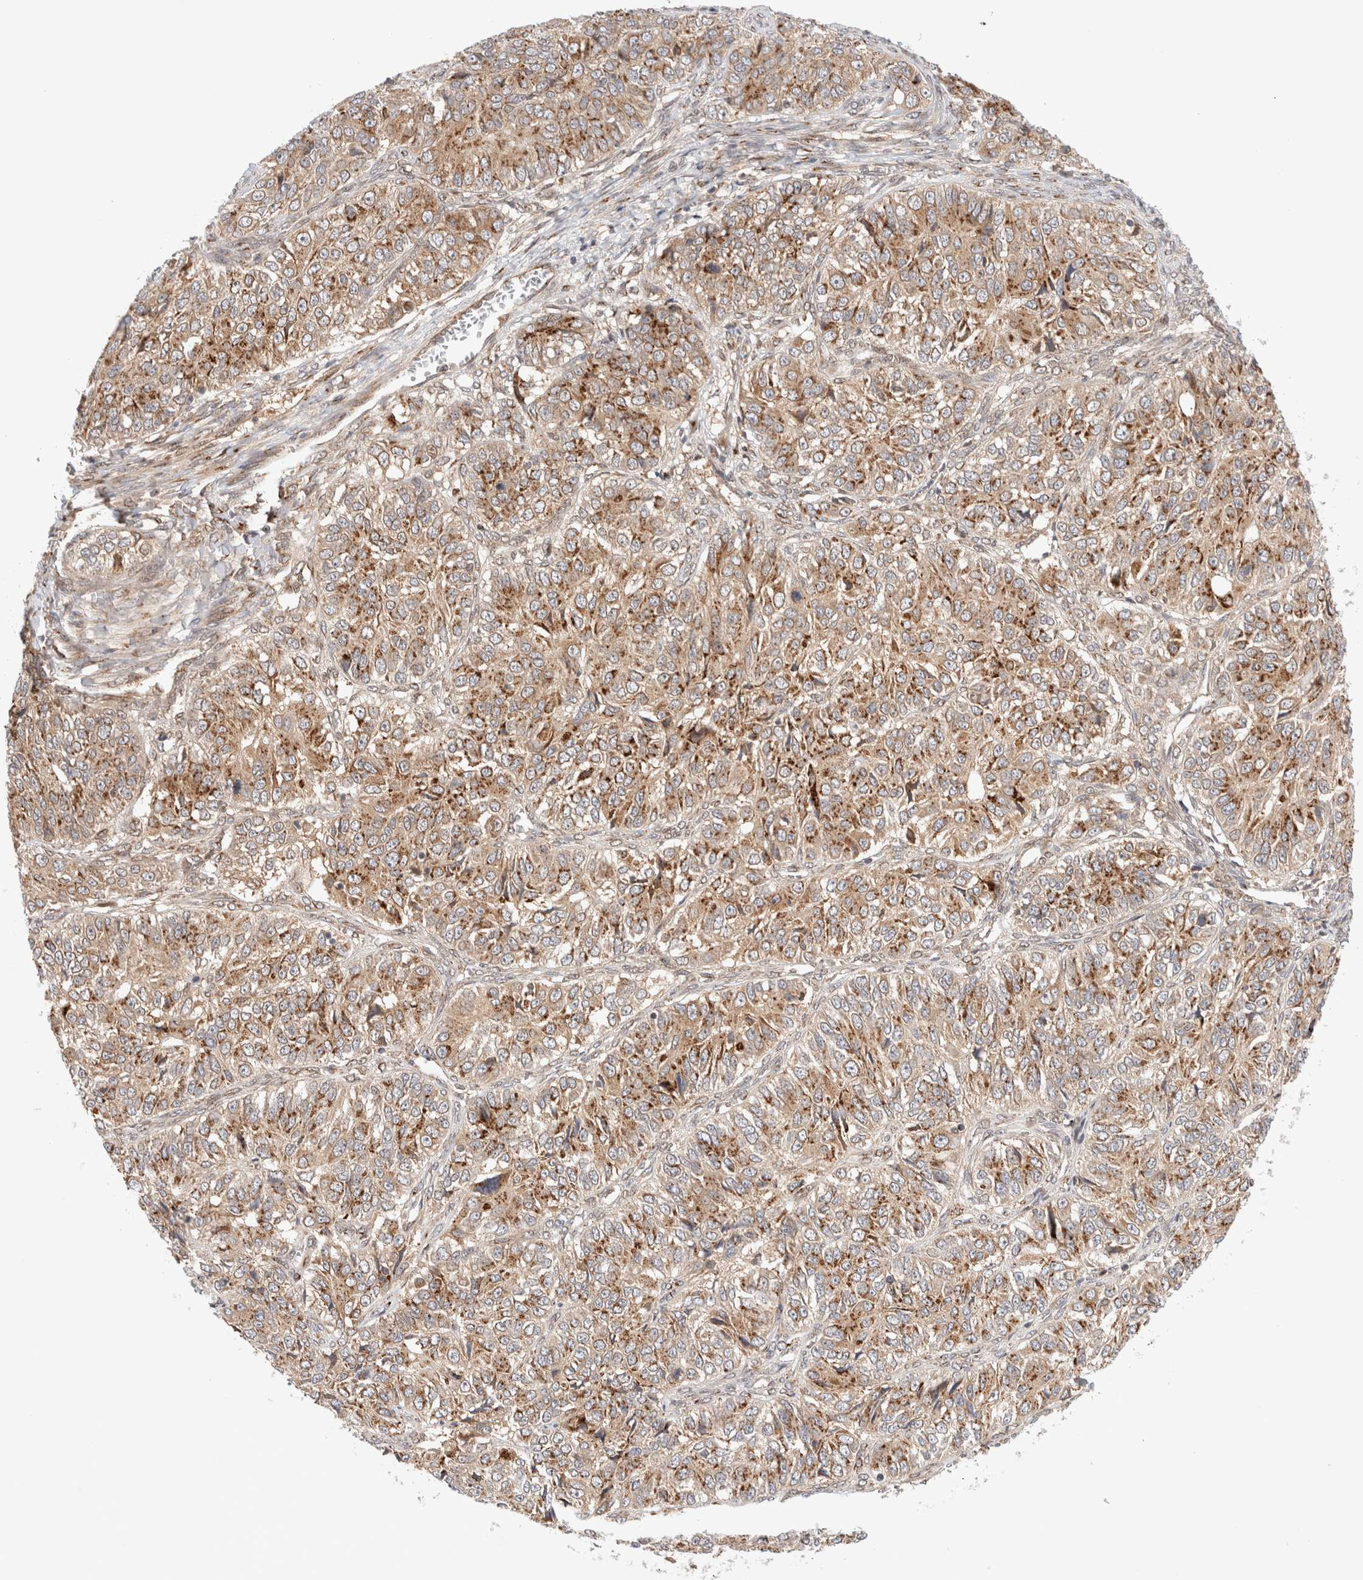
{"staining": {"intensity": "moderate", "quantity": ">75%", "location": "cytoplasmic/membranous"}, "tissue": "ovarian cancer", "cell_type": "Tumor cells", "image_type": "cancer", "snomed": [{"axis": "morphology", "description": "Carcinoma, endometroid"}, {"axis": "topography", "description": "Ovary"}], "caption": "Immunohistochemistry (IHC) of endometroid carcinoma (ovarian) exhibits medium levels of moderate cytoplasmic/membranous positivity in approximately >75% of tumor cells.", "gene": "GCN1", "patient": {"sex": "female", "age": 51}}